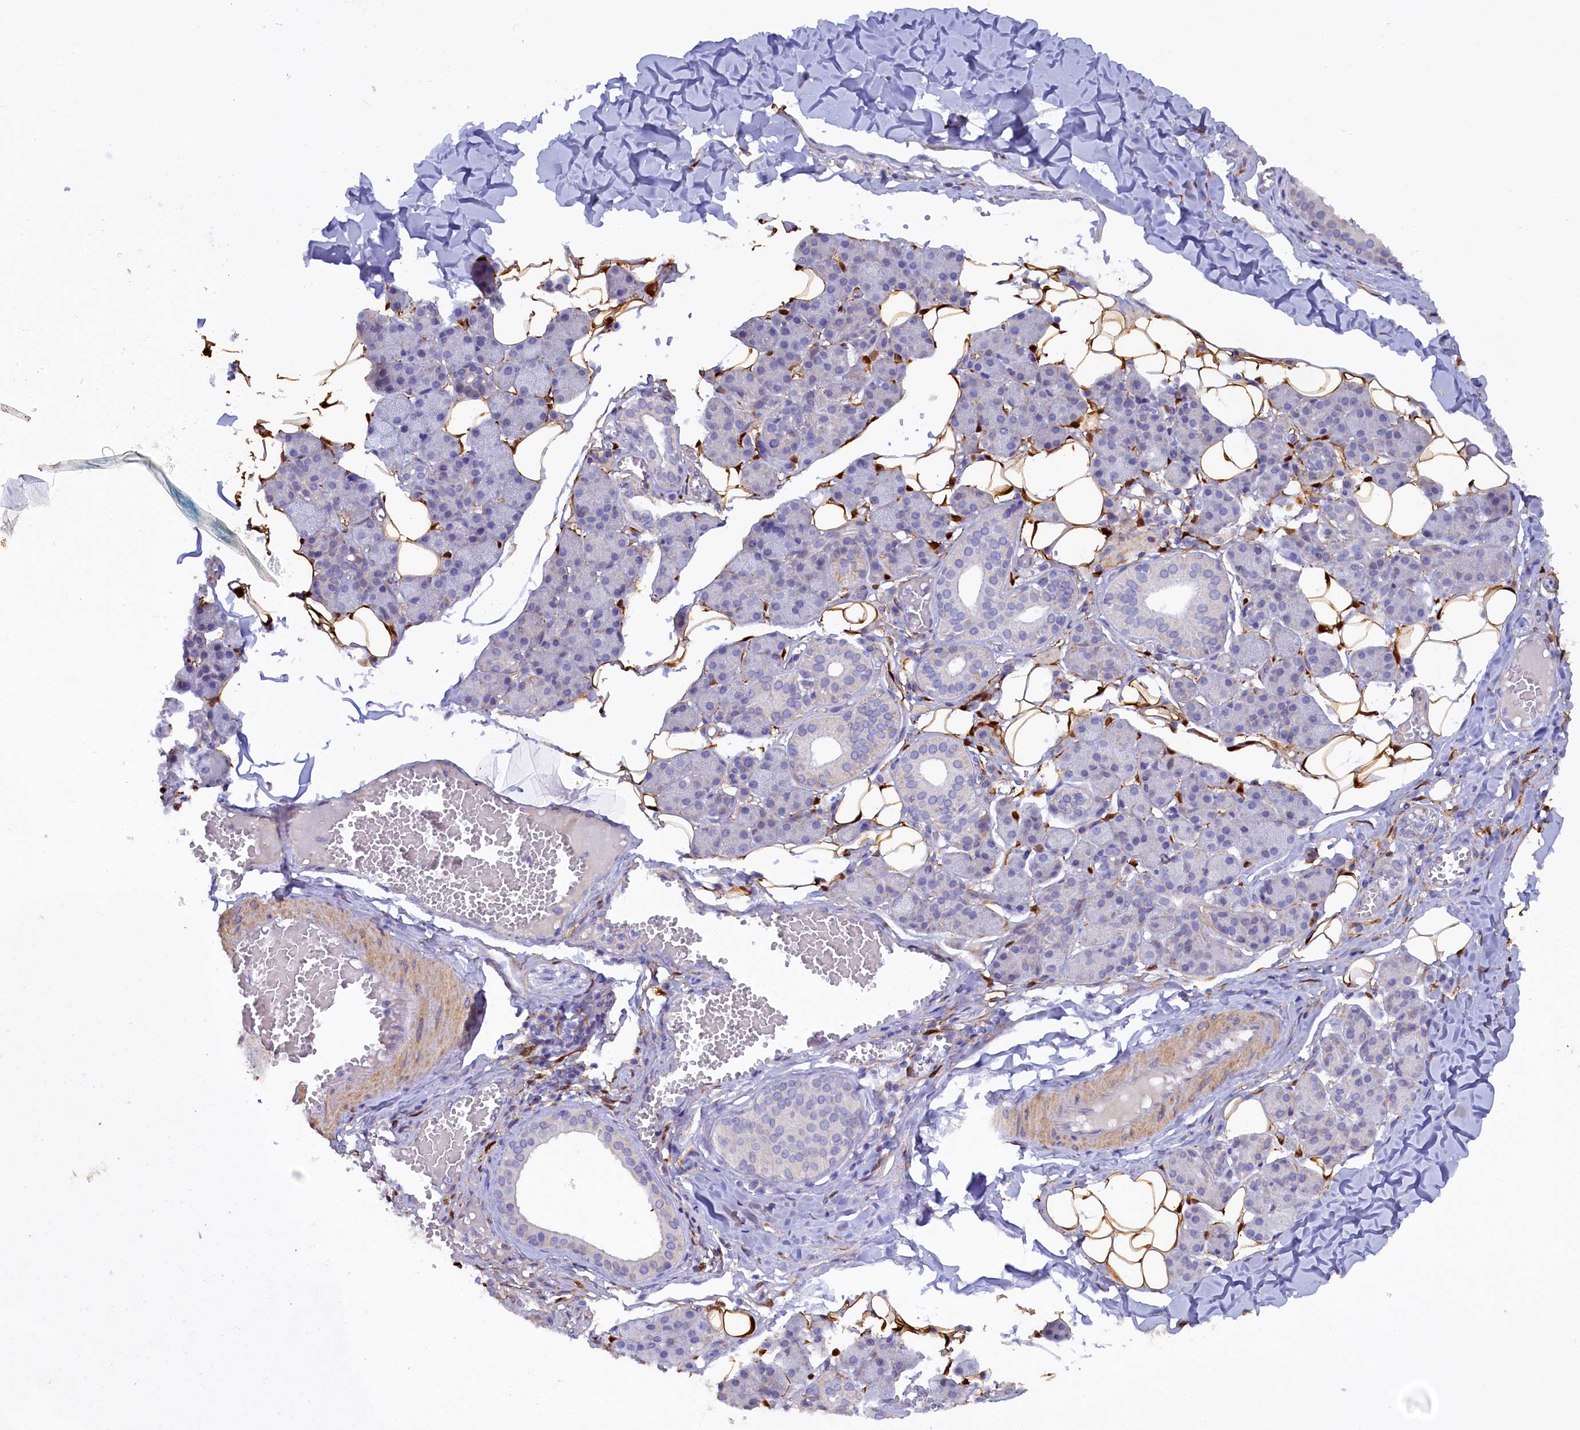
{"staining": {"intensity": "weak", "quantity": "<25%", "location": "cytoplasmic/membranous"}, "tissue": "salivary gland", "cell_type": "Glandular cells", "image_type": "normal", "snomed": [{"axis": "morphology", "description": "Normal tissue, NOS"}, {"axis": "topography", "description": "Salivary gland"}], "caption": "The IHC image has no significant expression in glandular cells of salivary gland. (IHC, brightfield microscopy, high magnification).", "gene": "POGLUT3", "patient": {"sex": "female", "age": 33}}